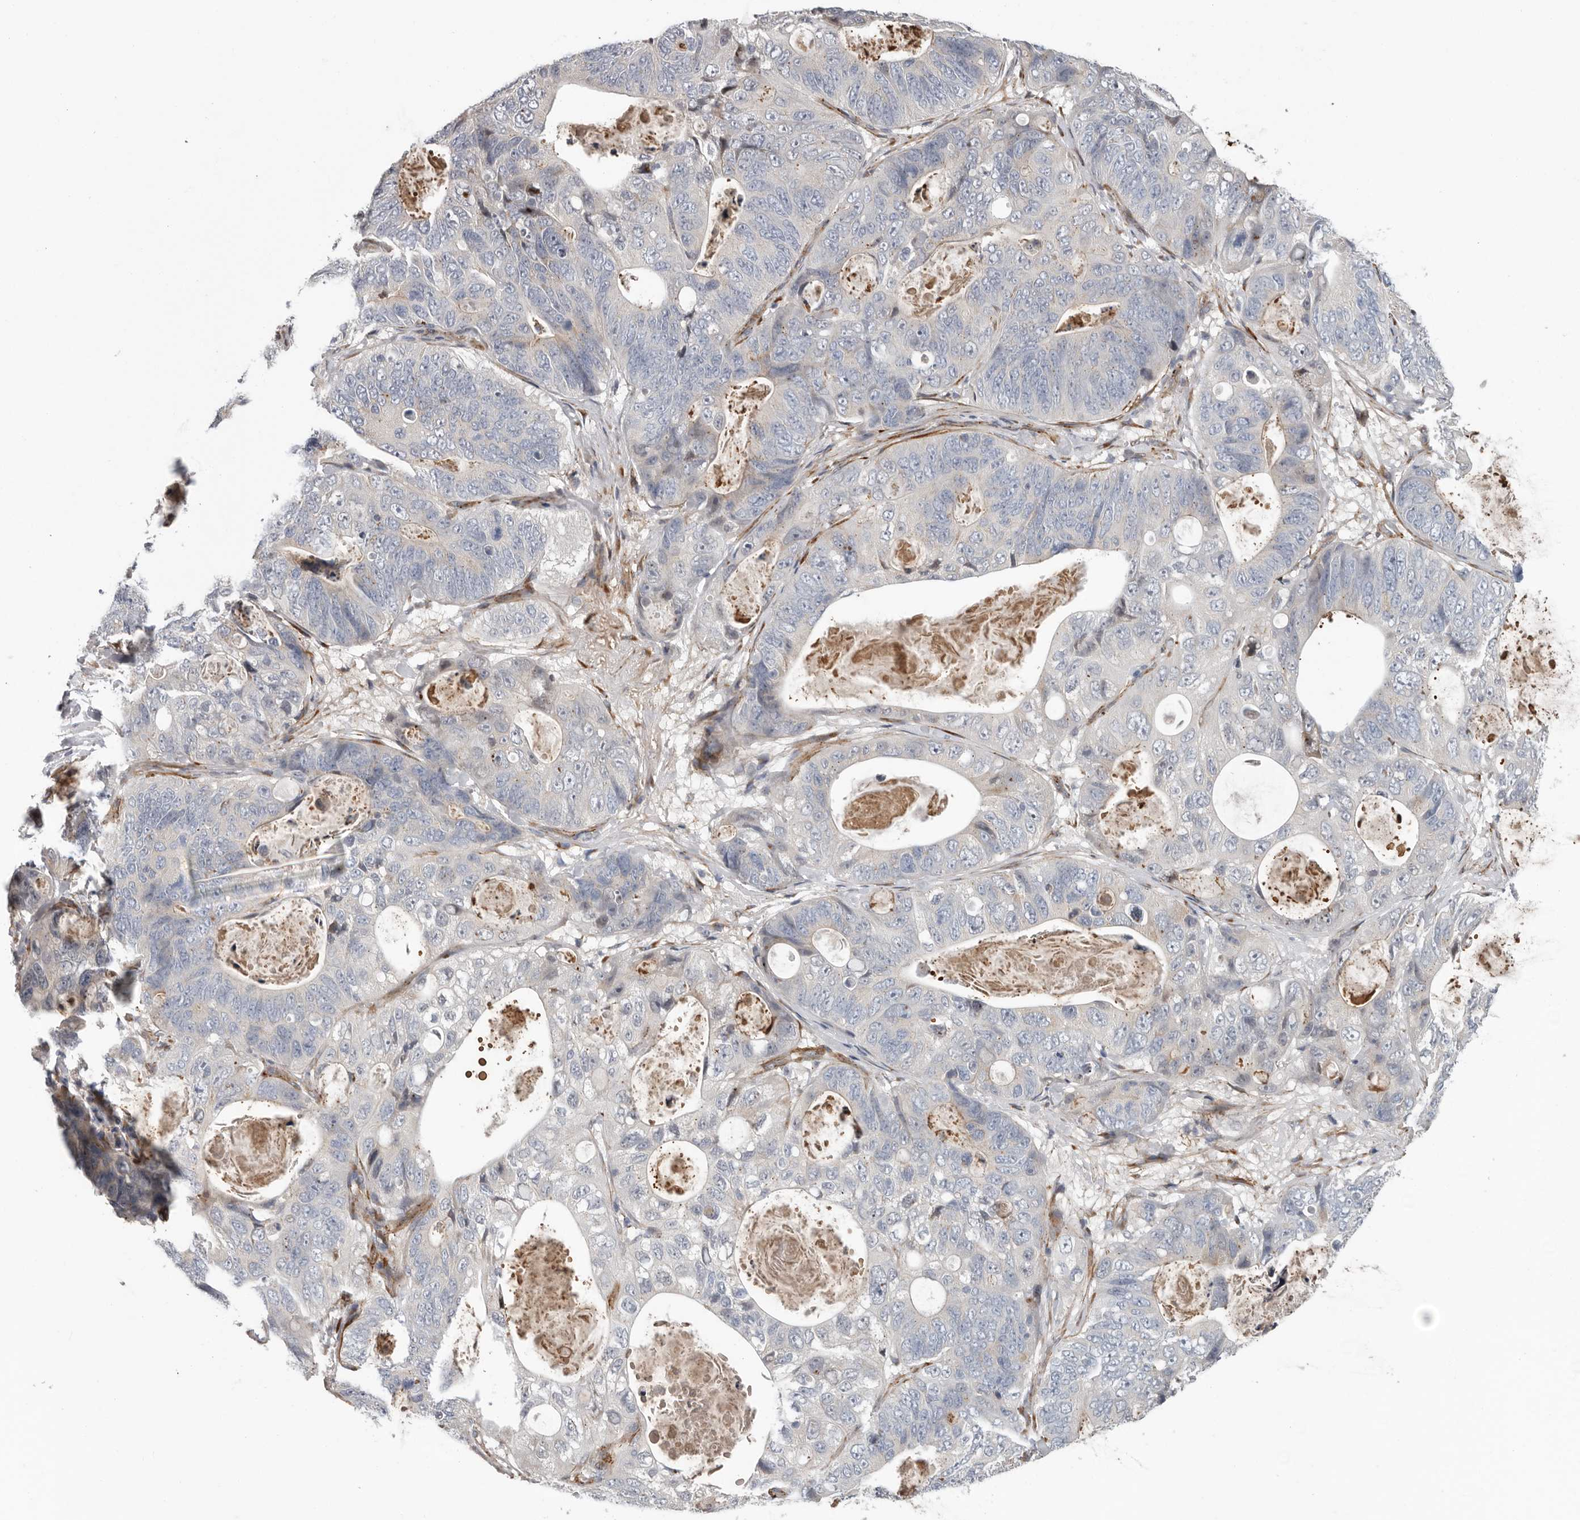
{"staining": {"intensity": "negative", "quantity": "none", "location": "none"}, "tissue": "stomach cancer", "cell_type": "Tumor cells", "image_type": "cancer", "snomed": [{"axis": "morphology", "description": "Normal tissue, NOS"}, {"axis": "morphology", "description": "Adenocarcinoma, NOS"}, {"axis": "topography", "description": "Stomach"}], "caption": "Tumor cells show no significant protein expression in adenocarcinoma (stomach).", "gene": "ATXN3L", "patient": {"sex": "female", "age": 89}}